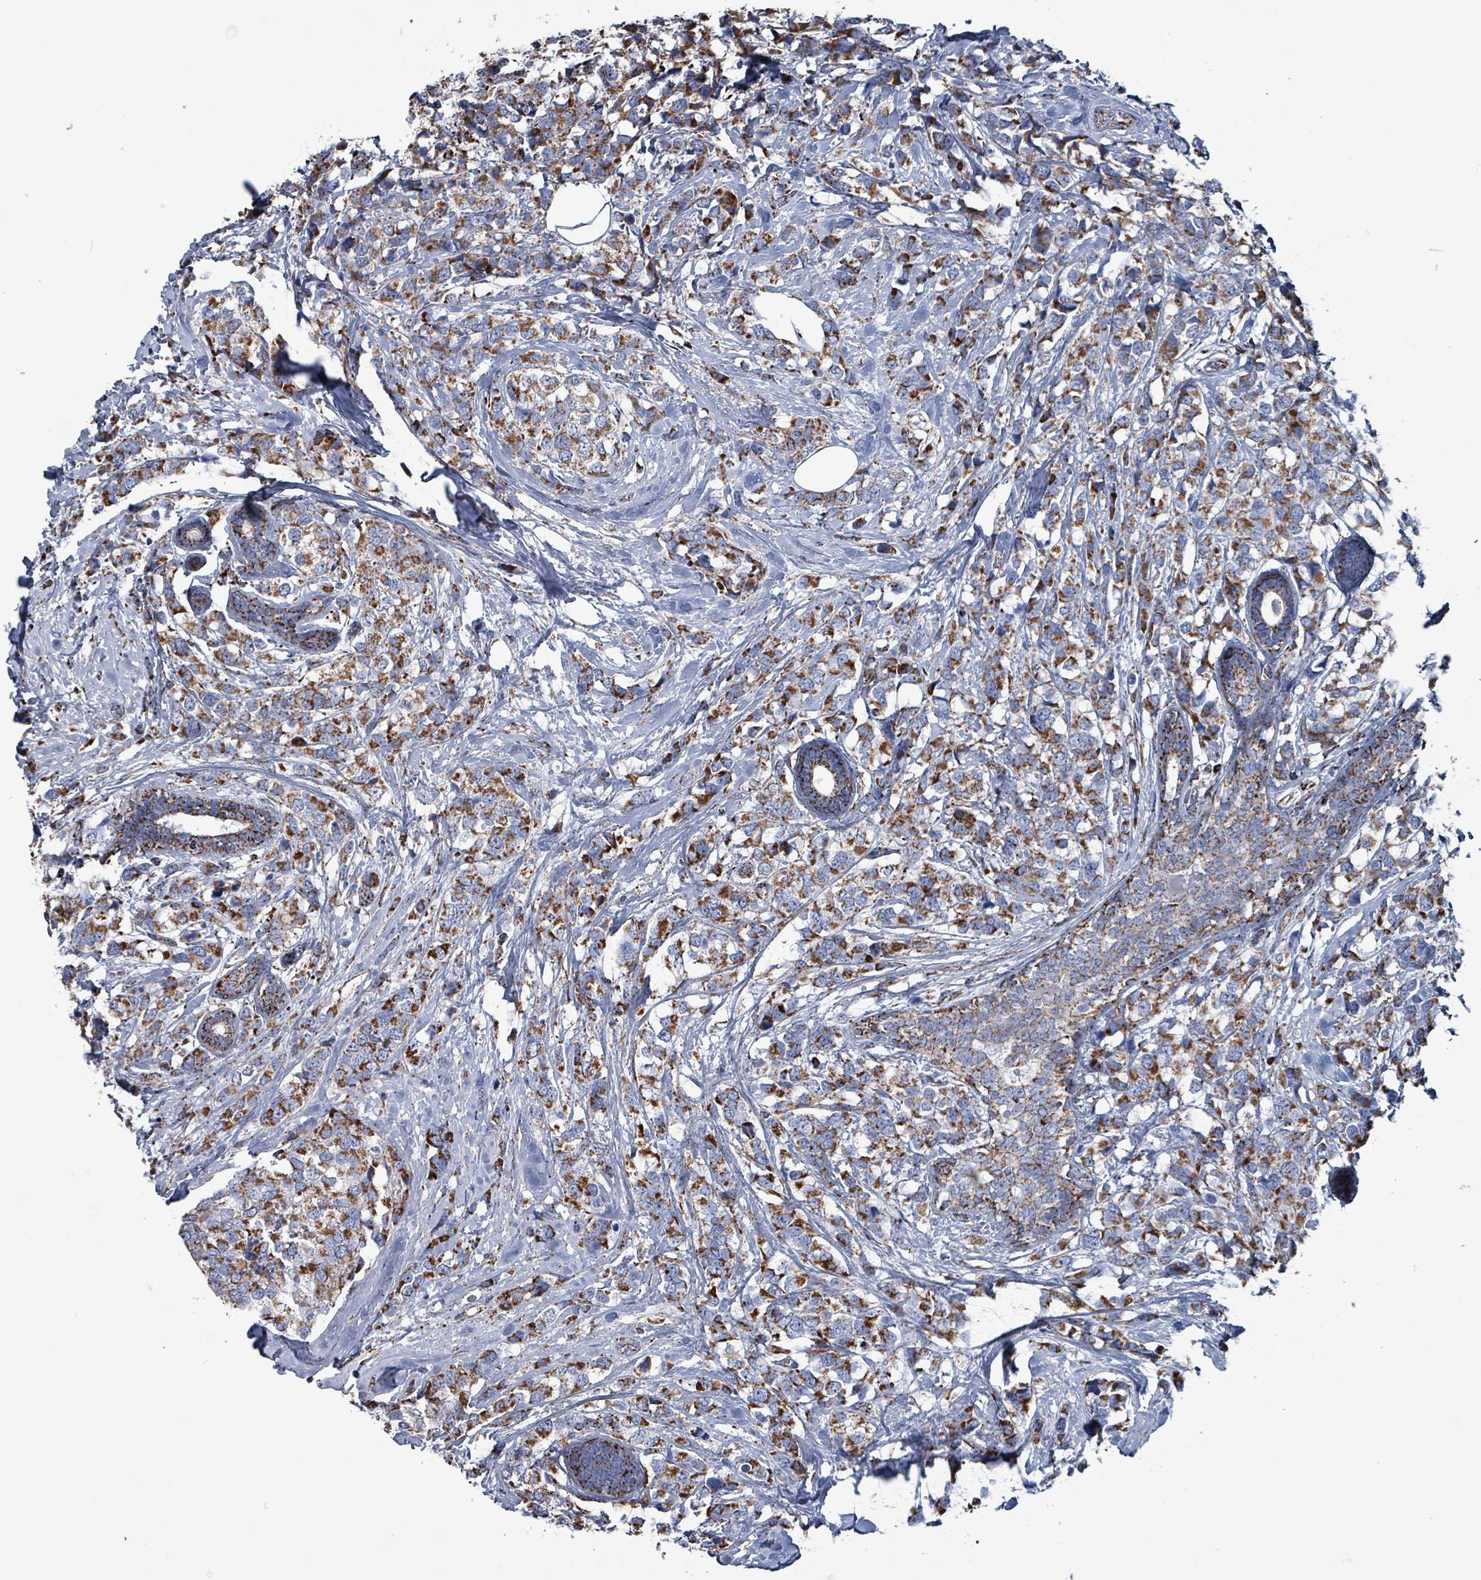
{"staining": {"intensity": "strong", "quantity": ">75%", "location": "cytoplasmic/membranous"}, "tissue": "breast cancer", "cell_type": "Tumor cells", "image_type": "cancer", "snomed": [{"axis": "morphology", "description": "Lobular carcinoma"}, {"axis": "topography", "description": "Breast"}], "caption": "This is an image of IHC staining of breast cancer (lobular carcinoma), which shows strong expression in the cytoplasmic/membranous of tumor cells.", "gene": "IDH3B", "patient": {"sex": "female", "age": 59}}